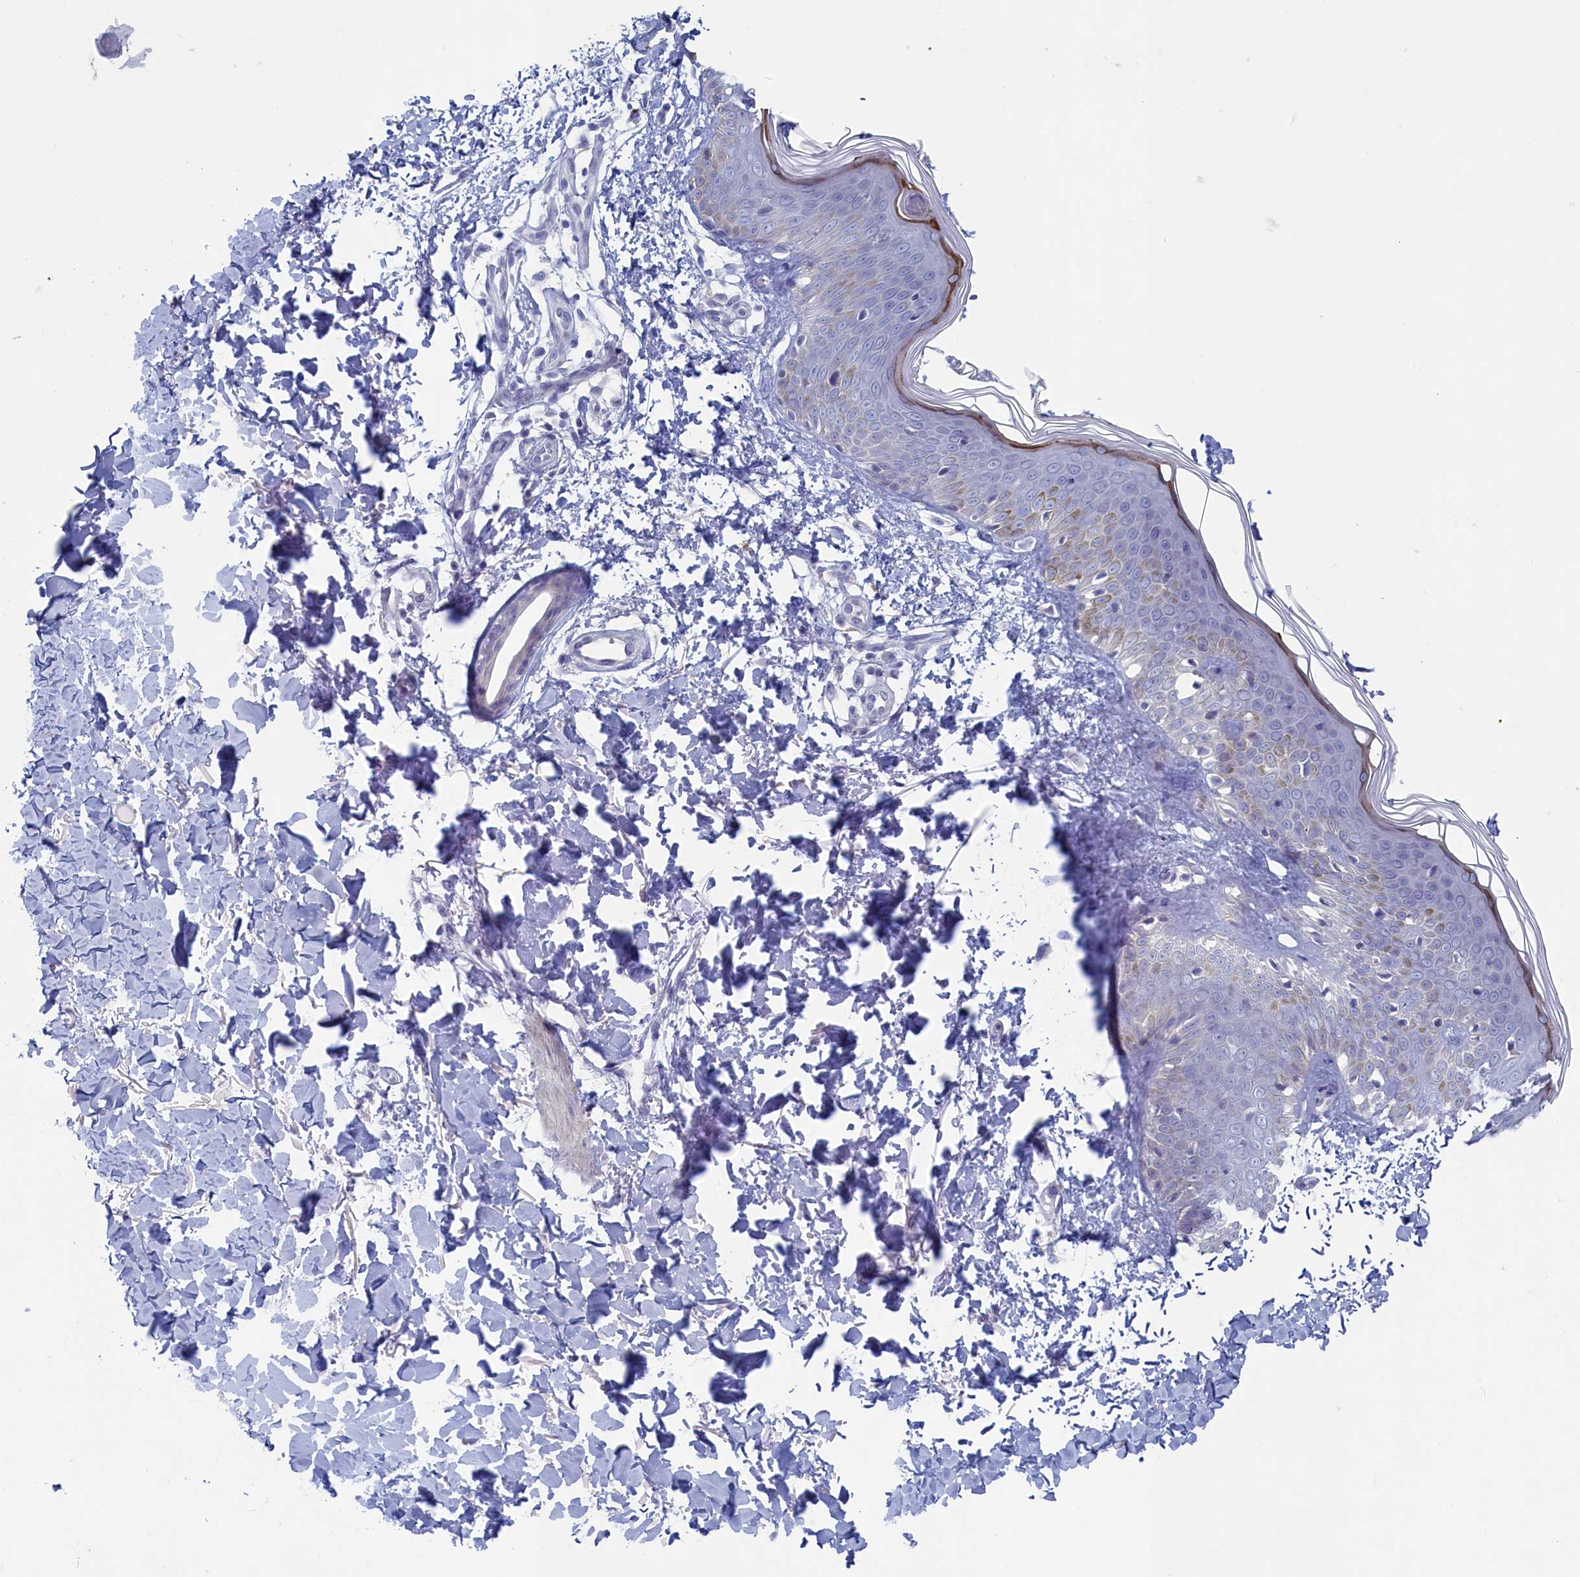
{"staining": {"intensity": "negative", "quantity": "none", "location": "none"}, "tissue": "skin", "cell_type": "Fibroblasts", "image_type": "normal", "snomed": [{"axis": "morphology", "description": "Normal tissue, NOS"}, {"axis": "topography", "description": "Skin"}], "caption": "This histopathology image is of normal skin stained with IHC to label a protein in brown with the nuclei are counter-stained blue. There is no staining in fibroblasts. The staining was performed using DAB to visualize the protein expression in brown, while the nuclei were stained in blue with hematoxylin (Magnification: 20x).", "gene": "WDR76", "patient": {"sex": "male", "age": 37}}